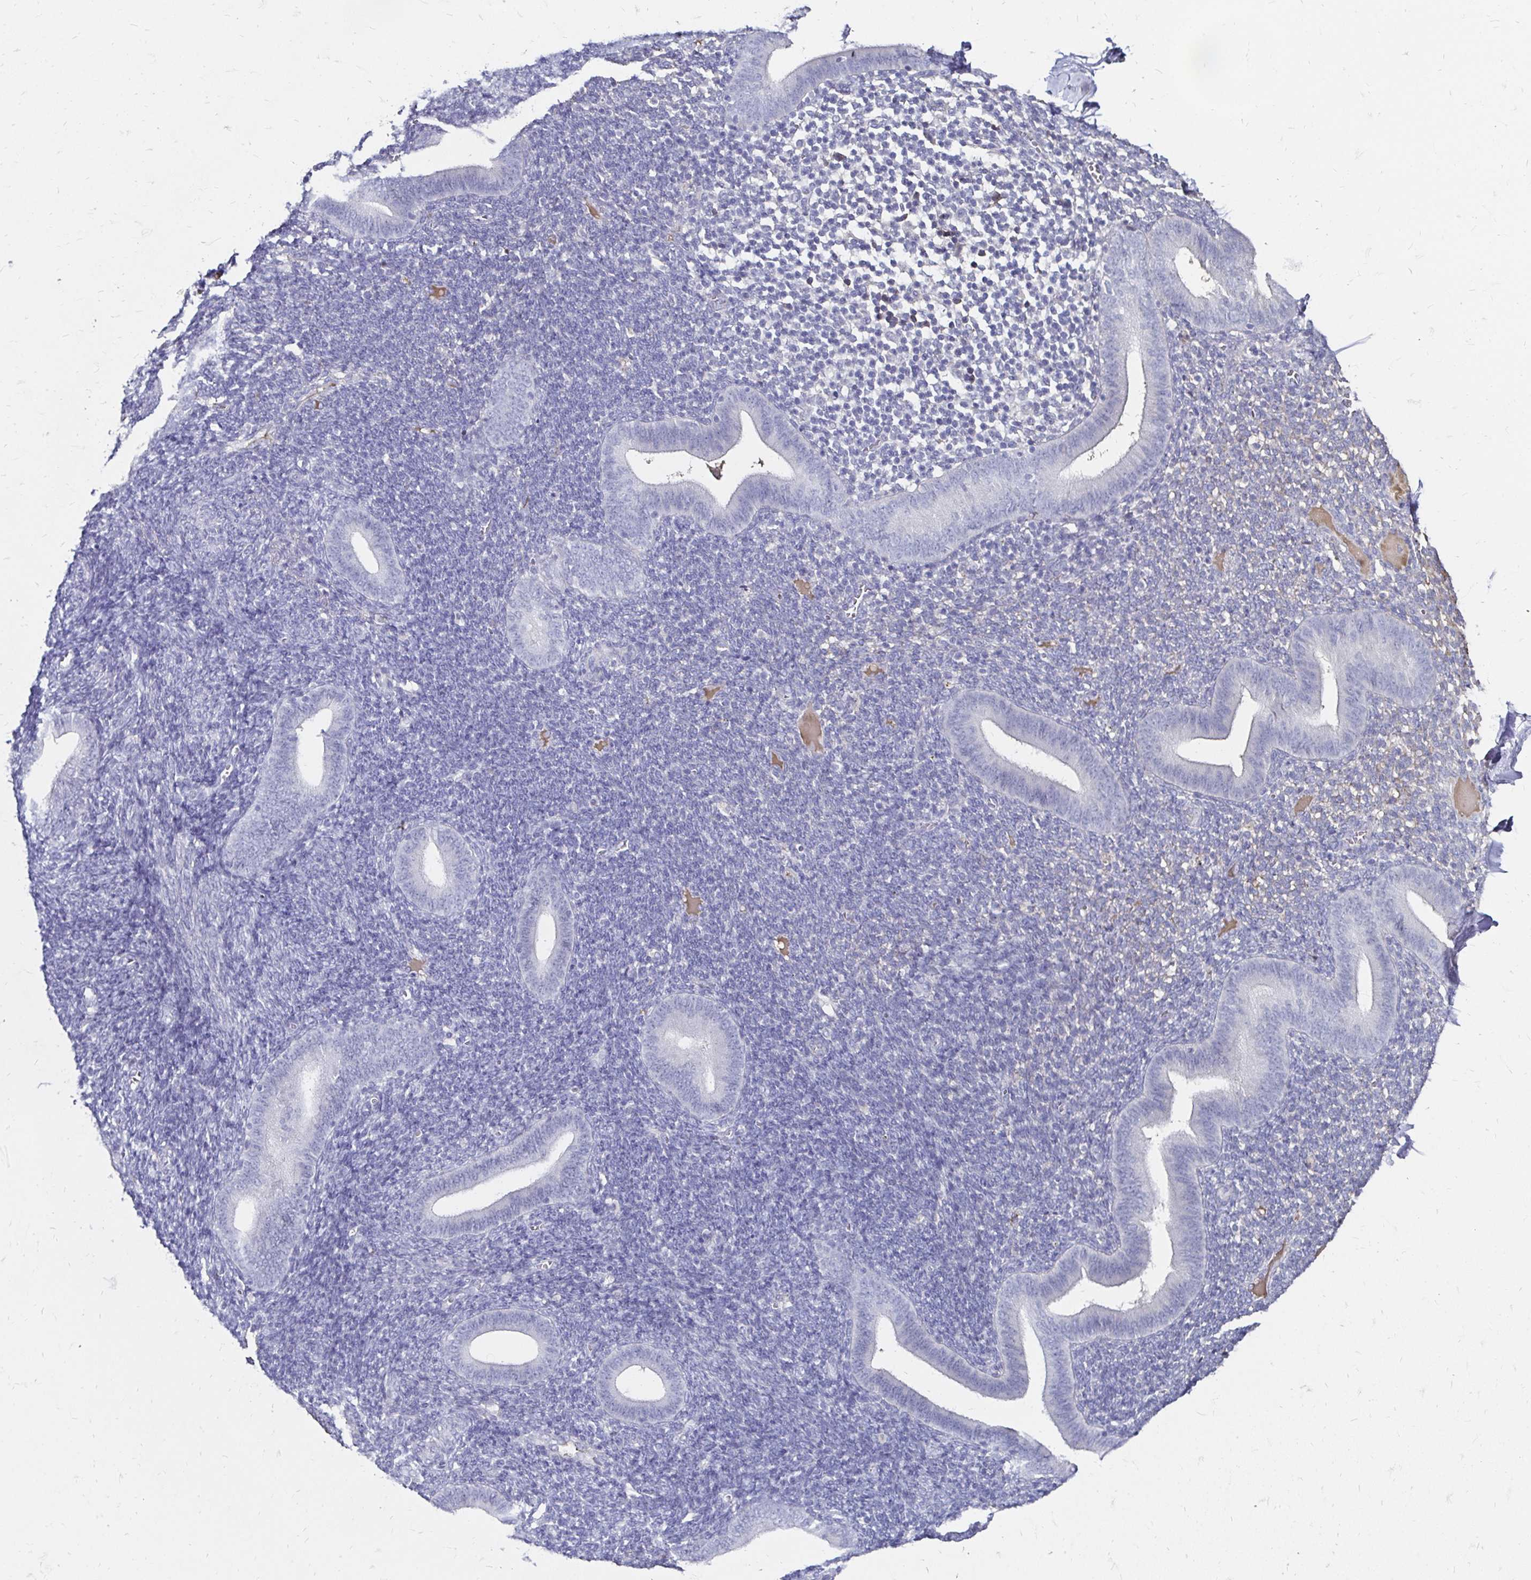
{"staining": {"intensity": "negative", "quantity": "none", "location": "none"}, "tissue": "endometrium", "cell_type": "Cells in endometrial stroma", "image_type": "normal", "snomed": [{"axis": "morphology", "description": "Normal tissue, NOS"}, {"axis": "topography", "description": "Endometrium"}], "caption": "This is an immunohistochemistry micrograph of normal human endometrium. There is no expression in cells in endometrial stroma.", "gene": "SCG3", "patient": {"sex": "female", "age": 25}}